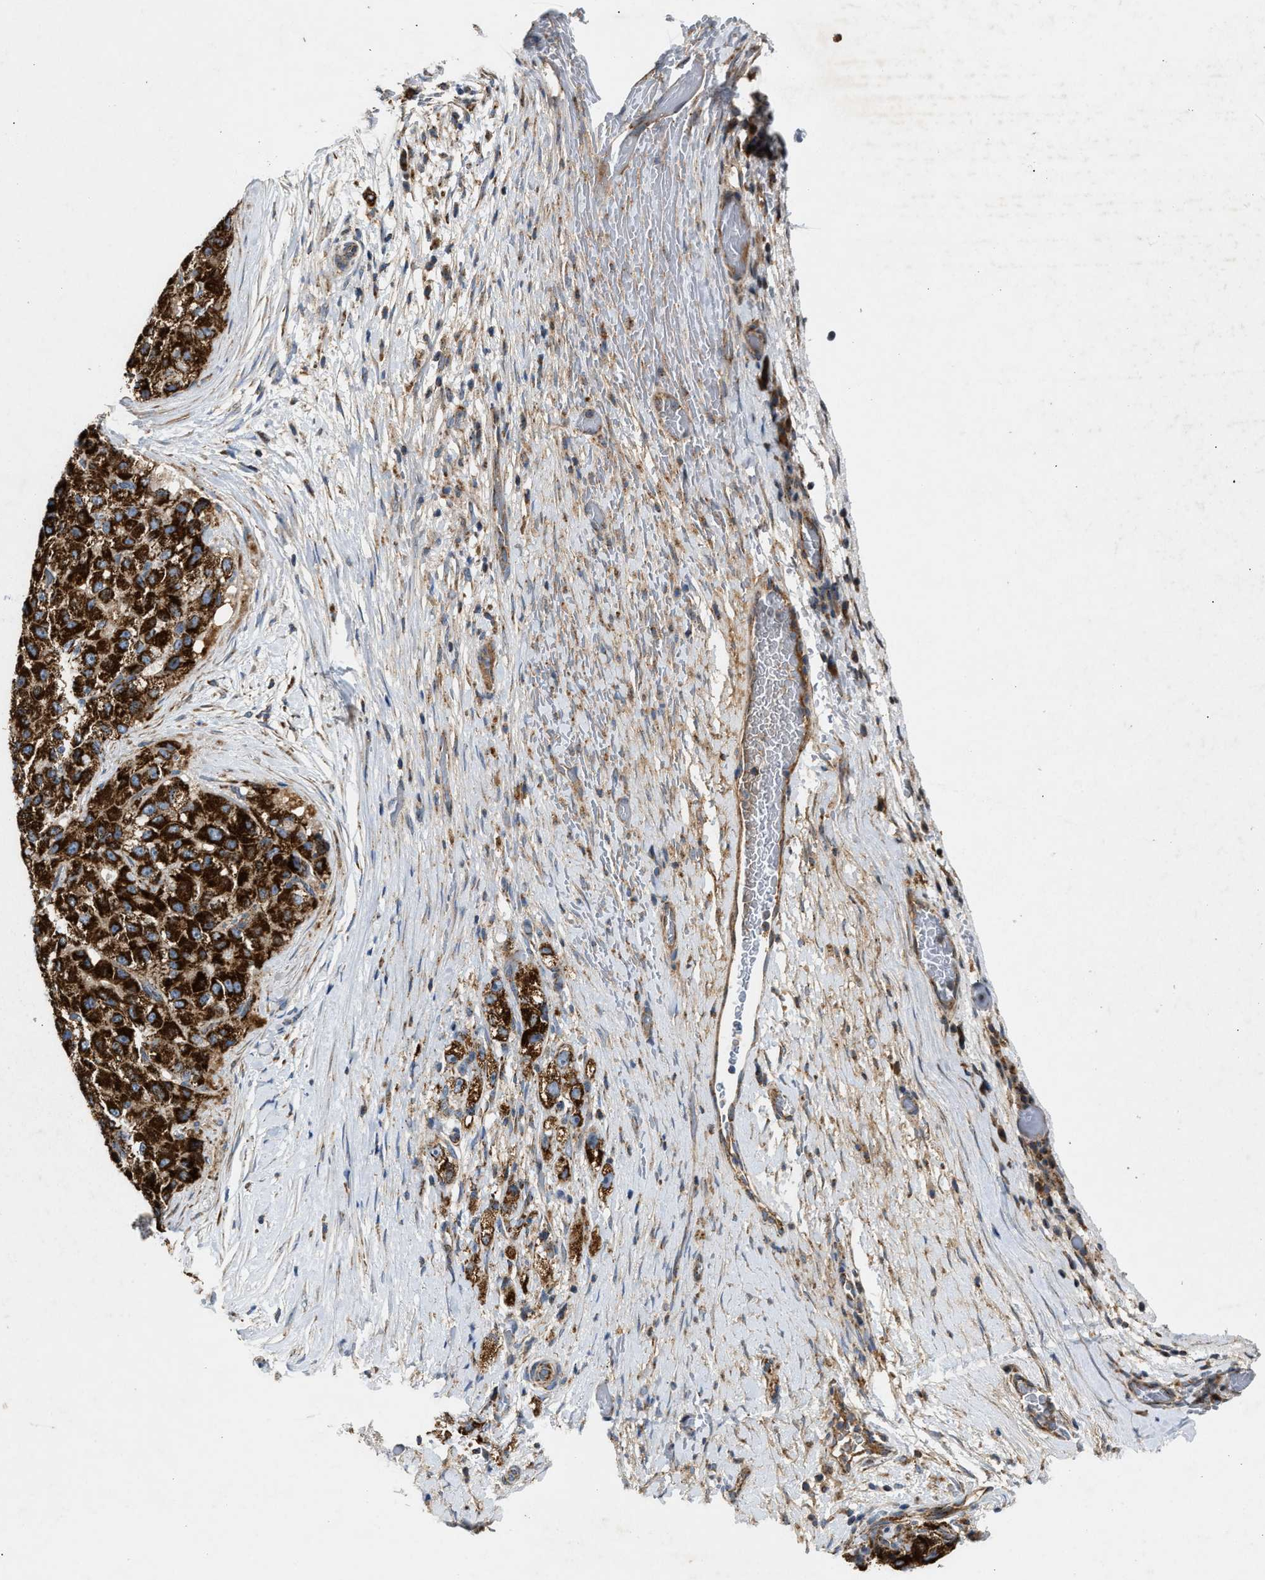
{"staining": {"intensity": "strong", "quantity": ">75%", "location": "cytoplasmic/membranous"}, "tissue": "liver cancer", "cell_type": "Tumor cells", "image_type": "cancer", "snomed": [{"axis": "morphology", "description": "Carcinoma, Hepatocellular, NOS"}, {"axis": "topography", "description": "Liver"}], "caption": "There is high levels of strong cytoplasmic/membranous expression in tumor cells of hepatocellular carcinoma (liver), as demonstrated by immunohistochemical staining (brown color).", "gene": "TACO1", "patient": {"sex": "male", "age": 80}}